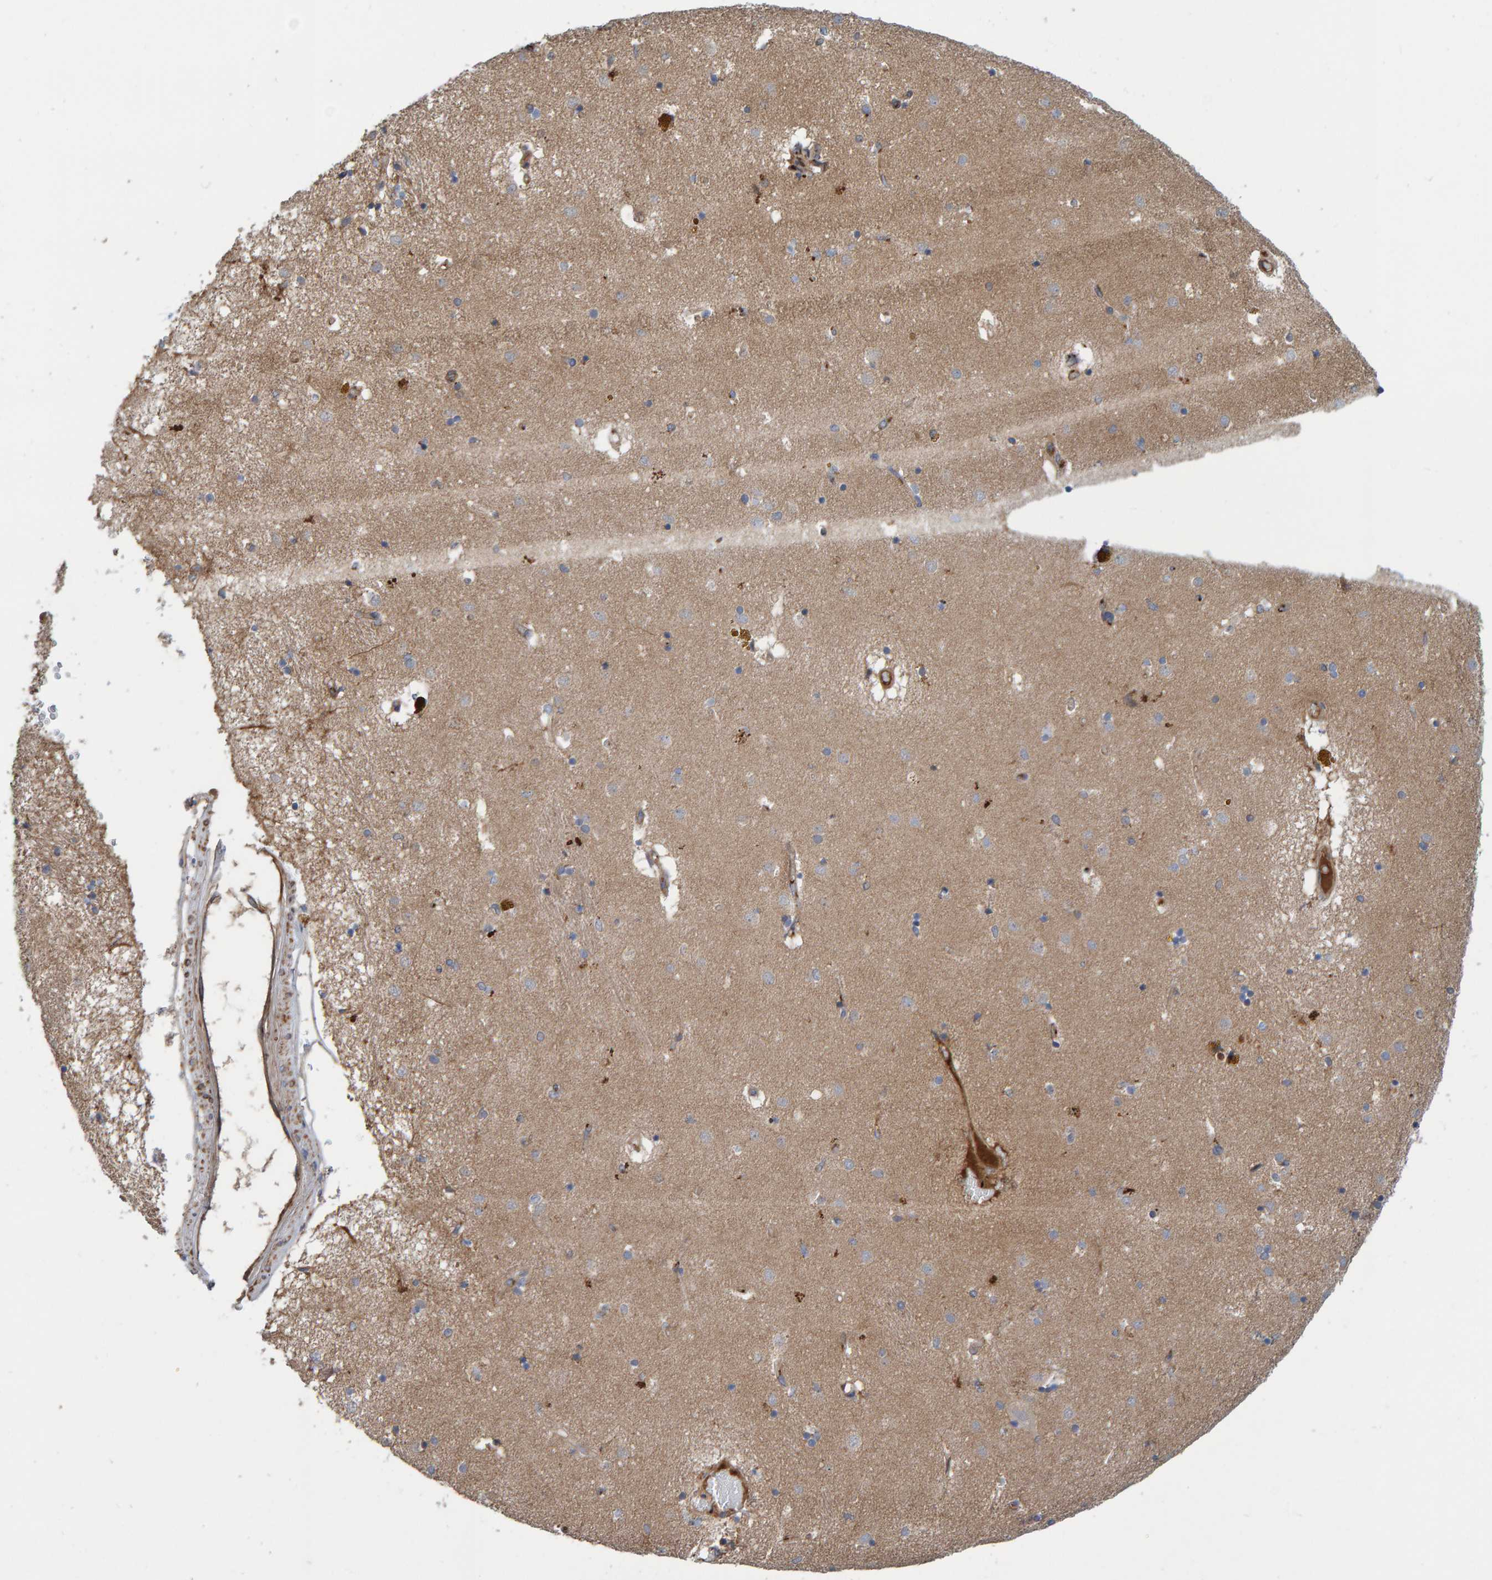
{"staining": {"intensity": "weak", "quantity": ">75%", "location": "cytoplasmic/membranous"}, "tissue": "caudate", "cell_type": "Glial cells", "image_type": "normal", "snomed": [{"axis": "morphology", "description": "Normal tissue, NOS"}, {"axis": "topography", "description": "Lateral ventricle wall"}], "caption": "Protein staining shows weak cytoplasmic/membranous positivity in approximately >75% of glial cells in unremarkable caudate.", "gene": "KIAA0753", "patient": {"sex": "male", "age": 70}}